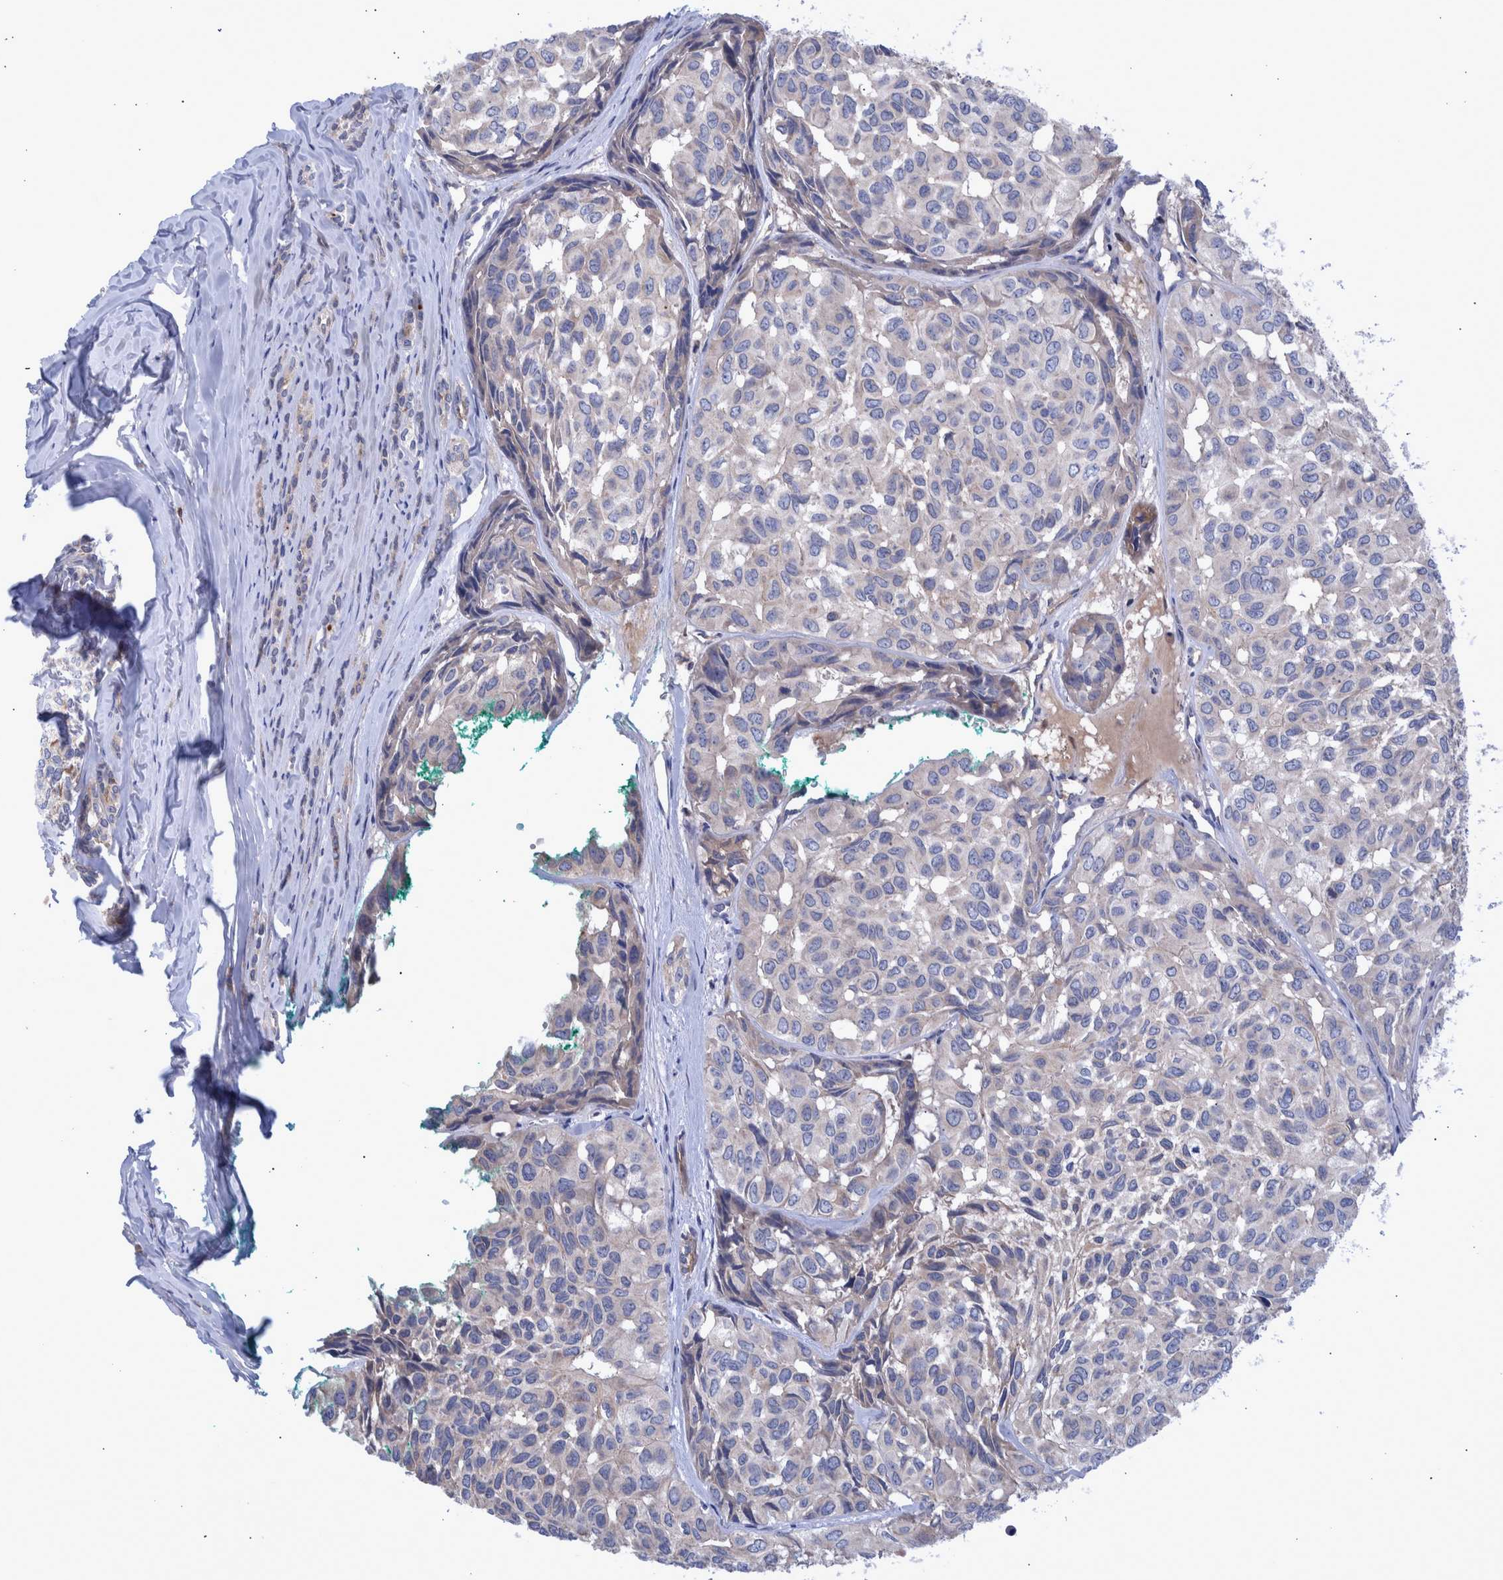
{"staining": {"intensity": "negative", "quantity": "none", "location": "none"}, "tissue": "head and neck cancer", "cell_type": "Tumor cells", "image_type": "cancer", "snomed": [{"axis": "morphology", "description": "Adenocarcinoma, NOS"}, {"axis": "topography", "description": "Salivary gland, NOS"}, {"axis": "topography", "description": "Head-Neck"}], "caption": "Histopathology image shows no protein positivity in tumor cells of adenocarcinoma (head and neck) tissue.", "gene": "DLL4", "patient": {"sex": "female", "age": 76}}